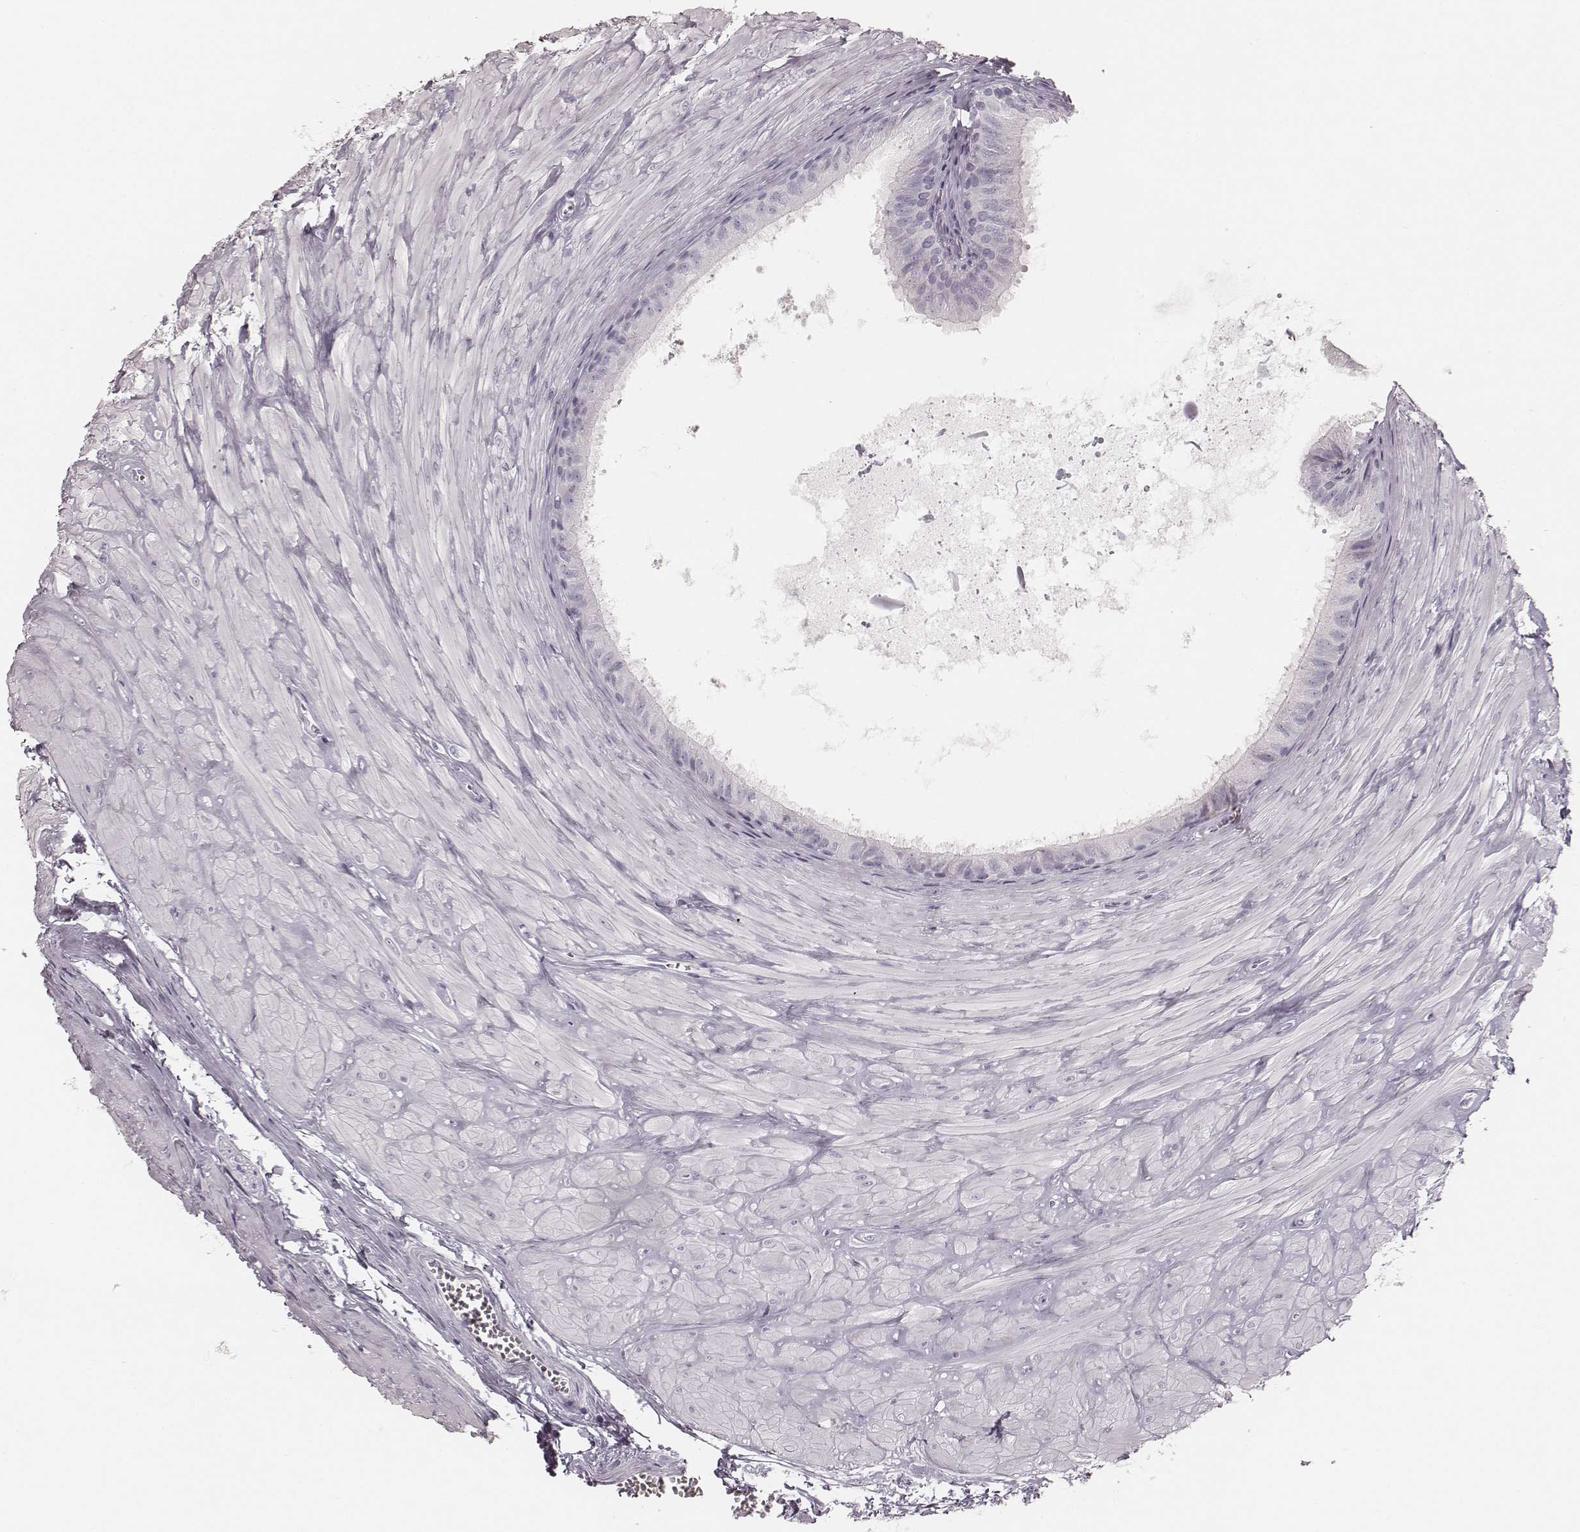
{"staining": {"intensity": "negative", "quantity": "none", "location": "none"}, "tissue": "epididymis", "cell_type": "Glandular cells", "image_type": "normal", "snomed": [{"axis": "morphology", "description": "Normal tissue, NOS"}, {"axis": "topography", "description": "Epididymis"}], "caption": "Immunohistochemistry (IHC) image of normal epididymis: epididymis stained with DAB displays no significant protein staining in glandular cells.", "gene": "KRT82", "patient": {"sex": "male", "age": 37}}